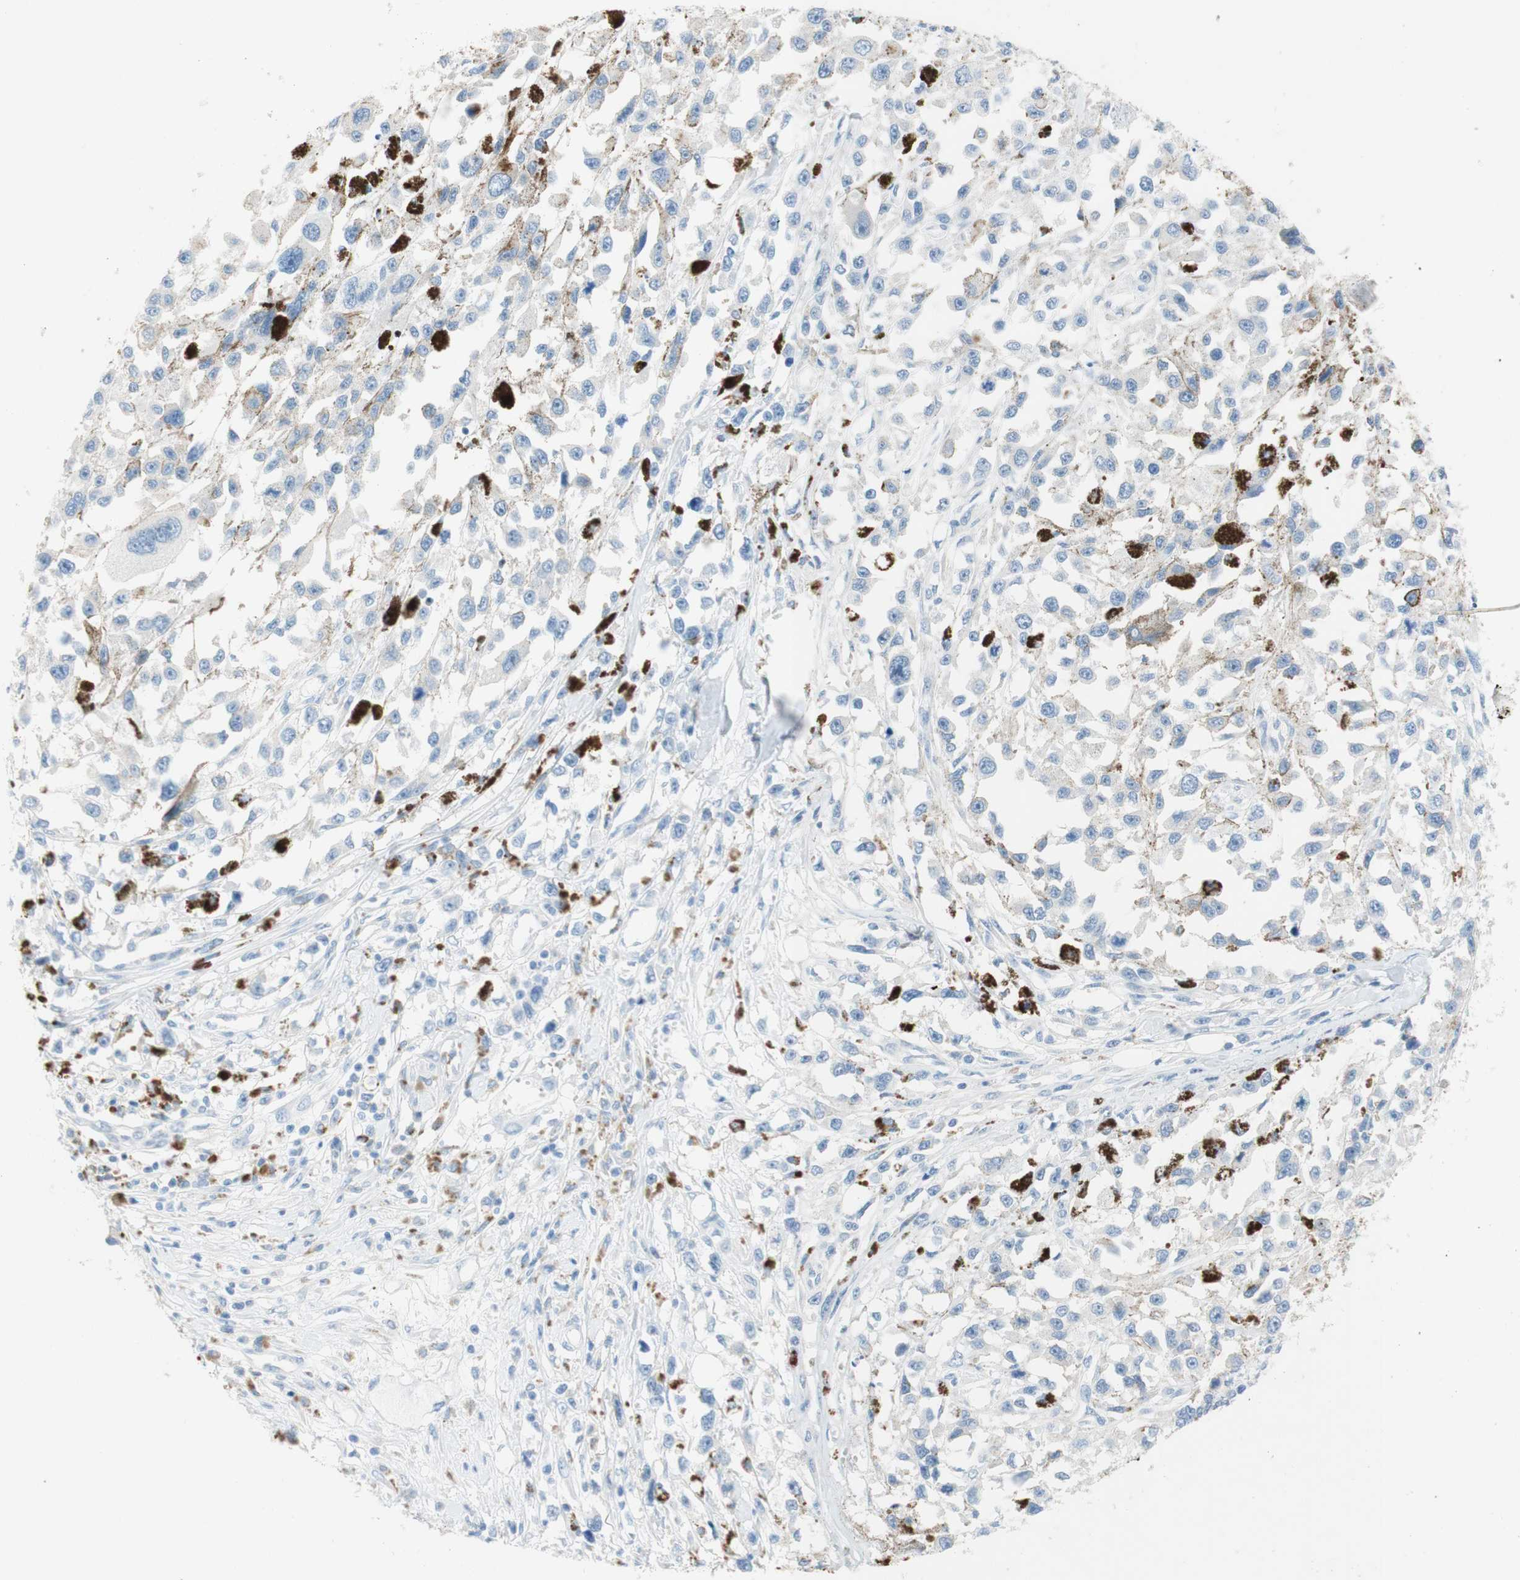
{"staining": {"intensity": "negative", "quantity": "none", "location": "none"}, "tissue": "melanoma", "cell_type": "Tumor cells", "image_type": "cancer", "snomed": [{"axis": "morphology", "description": "Malignant melanoma, Metastatic site"}, {"axis": "topography", "description": "Lymph node"}], "caption": "This is a image of immunohistochemistry staining of melanoma, which shows no expression in tumor cells. (Brightfield microscopy of DAB immunohistochemistry at high magnification).", "gene": "POLR2J3", "patient": {"sex": "male", "age": 59}}